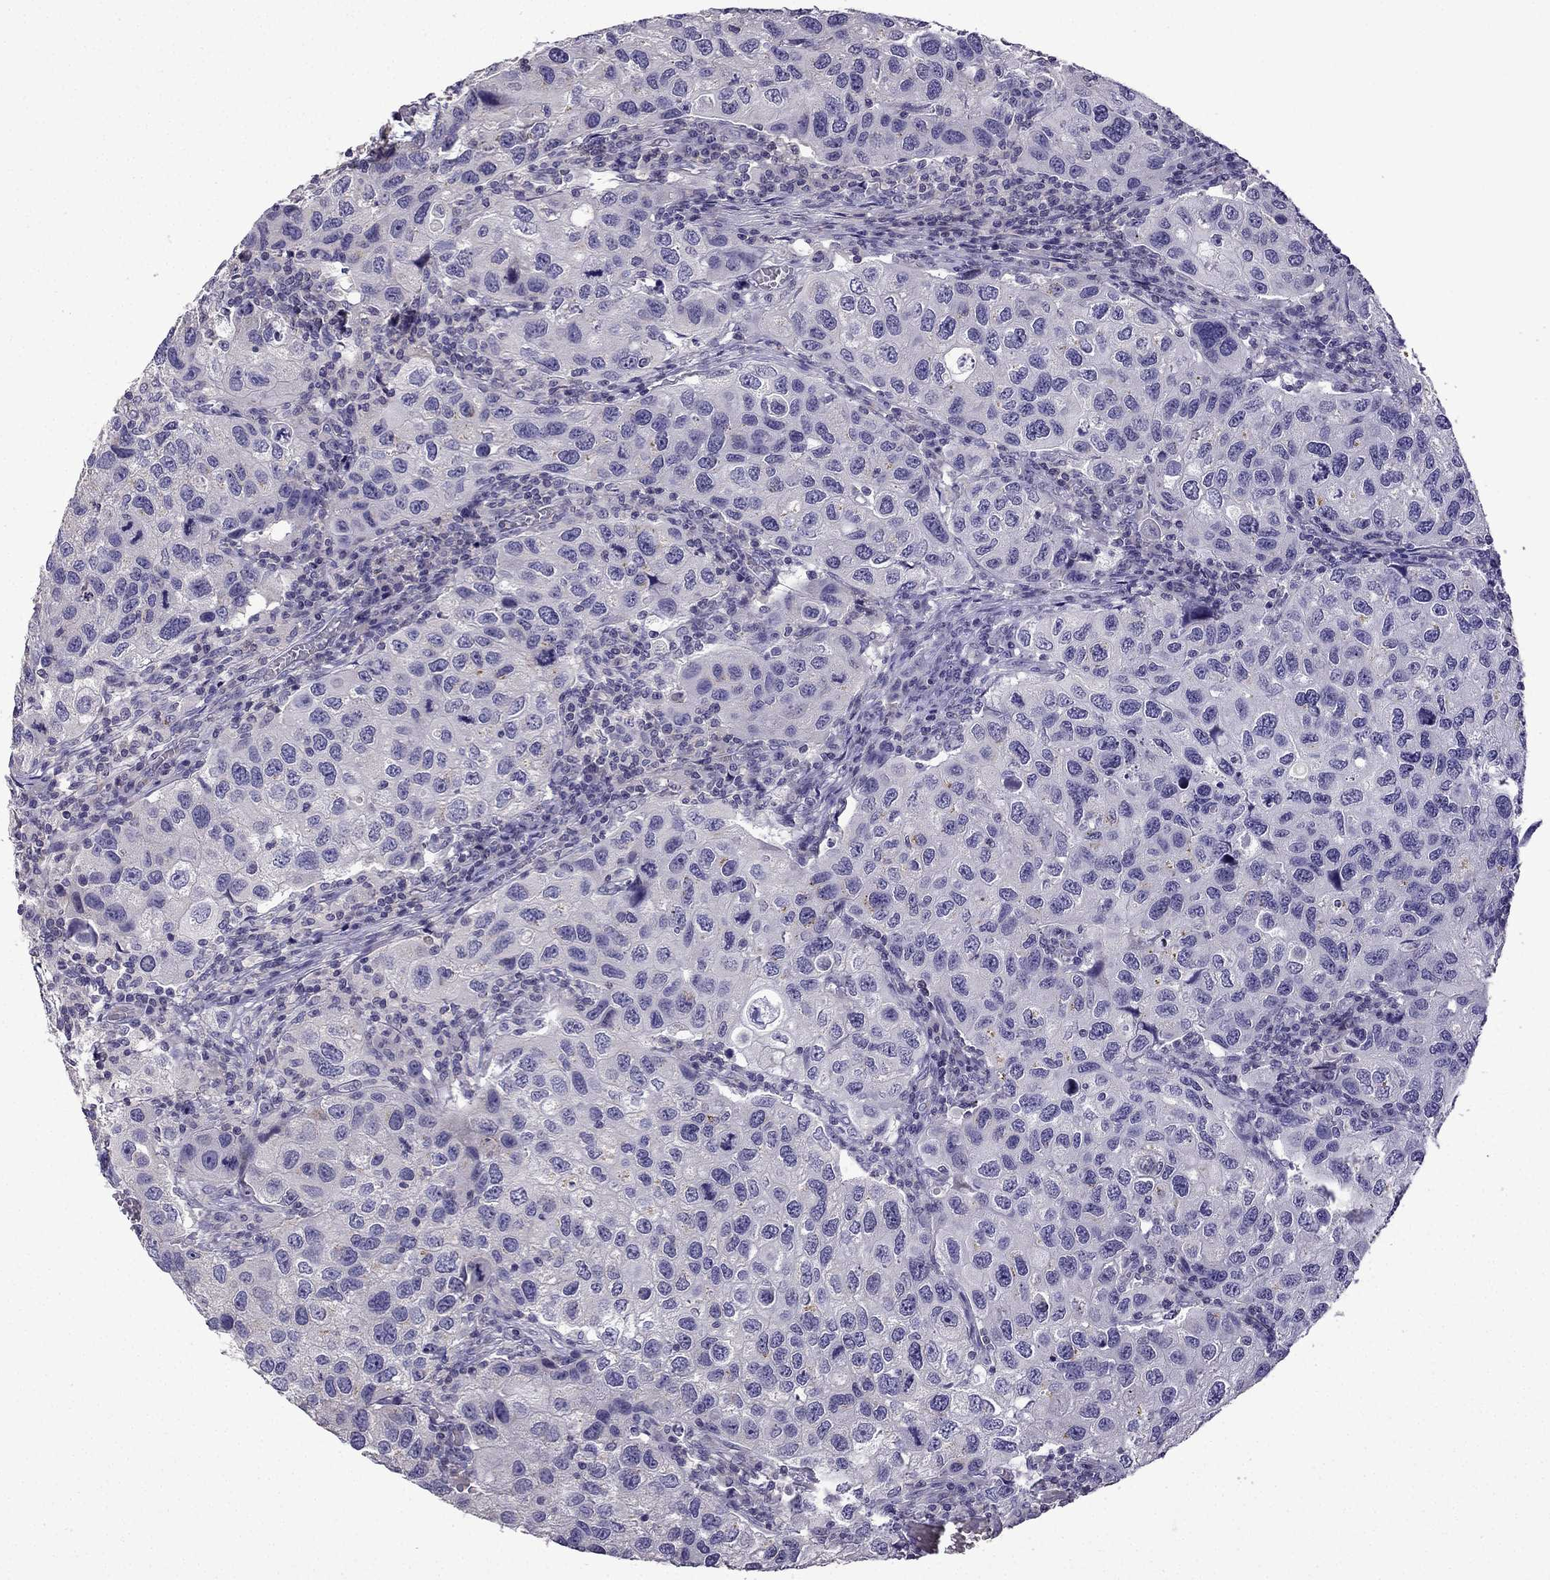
{"staining": {"intensity": "negative", "quantity": "none", "location": "none"}, "tissue": "urothelial cancer", "cell_type": "Tumor cells", "image_type": "cancer", "snomed": [{"axis": "morphology", "description": "Urothelial carcinoma, High grade"}, {"axis": "topography", "description": "Urinary bladder"}], "caption": "Tumor cells are negative for protein expression in human urothelial carcinoma (high-grade).", "gene": "TTN", "patient": {"sex": "male", "age": 79}}